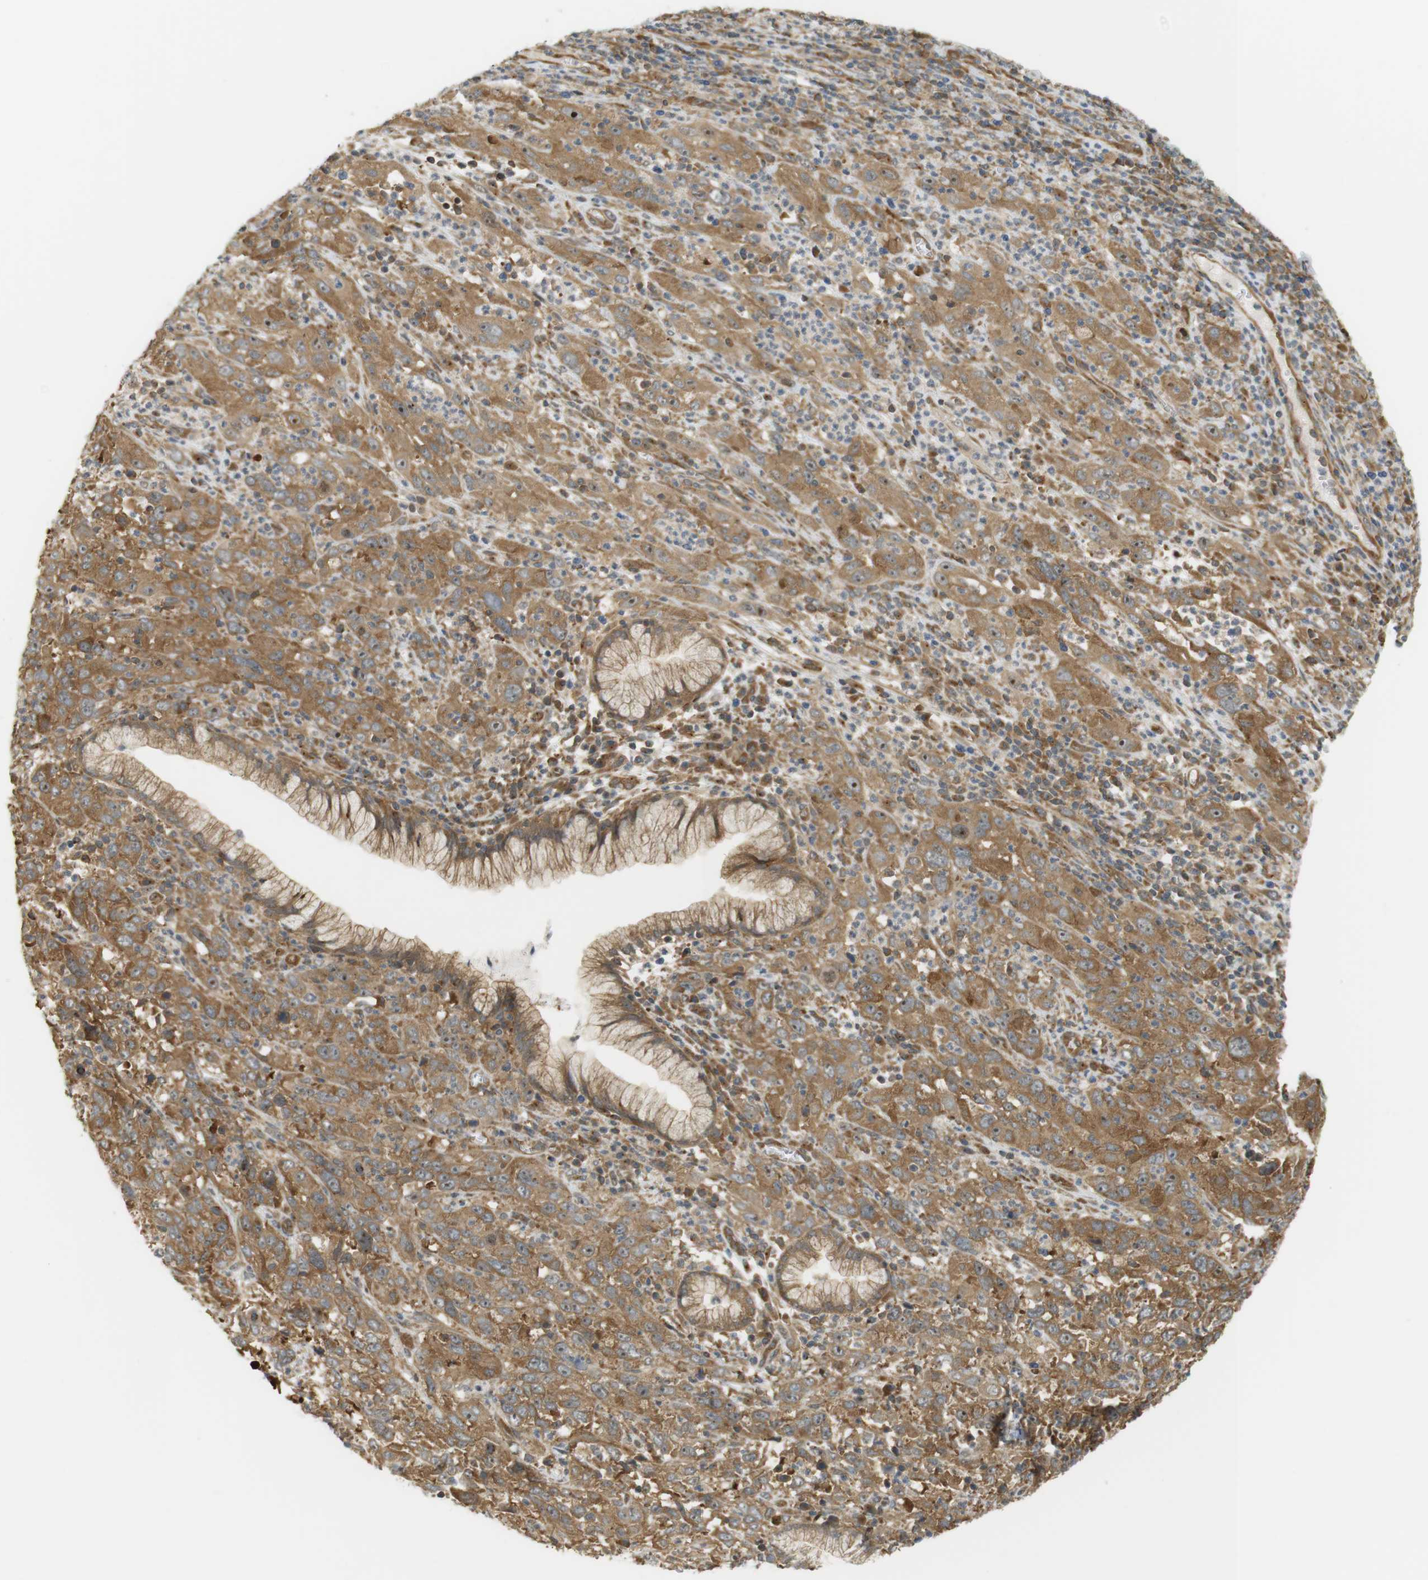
{"staining": {"intensity": "moderate", "quantity": ">75%", "location": "cytoplasmic/membranous,nuclear"}, "tissue": "cervical cancer", "cell_type": "Tumor cells", "image_type": "cancer", "snomed": [{"axis": "morphology", "description": "Squamous cell carcinoma, NOS"}, {"axis": "topography", "description": "Cervix"}], "caption": "Protein analysis of cervical cancer tissue displays moderate cytoplasmic/membranous and nuclear staining in approximately >75% of tumor cells.", "gene": "PA2G4", "patient": {"sex": "female", "age": 32}}